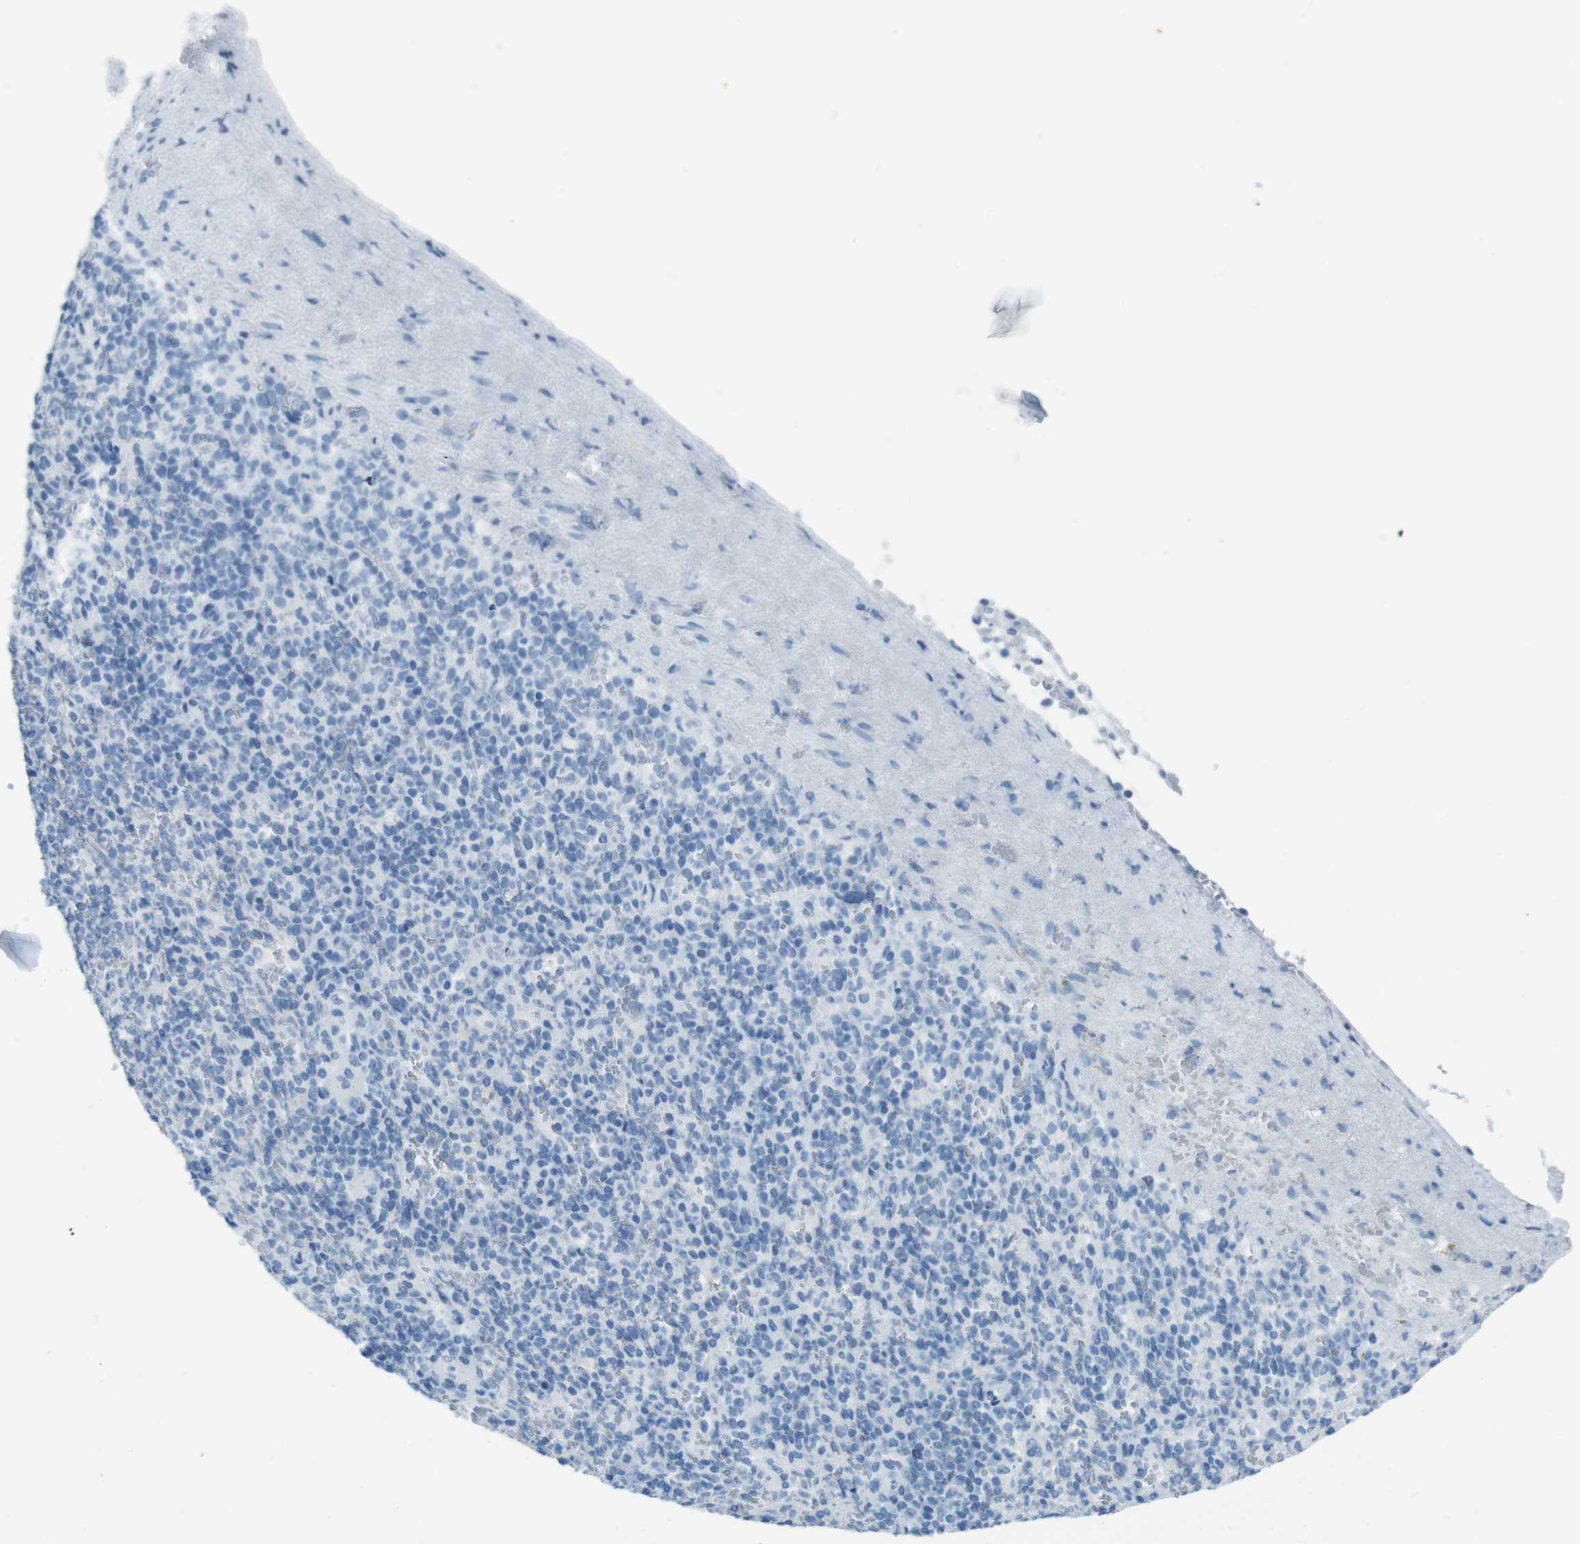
{"staining": {"intensity": "moderate", "quantity": "<25%", "location": "cytoplasmic/membranous"}, "tissue": "spleen", "cell_type": "Cells in red pulp", "image_type": "normal", "snomed": [{"axis": "morphology", "description": "Normal tissue, NOS"}, {"axis": "topography", "description": "Spleen"}], "caption": "Immunohistochemistry staining of unremarkable spleen, which demonstrates low levels of moderate cytoplasmic/membranous positivity in approximately <25% of cells in red pulp indicating moderate cytoplasmic/membranous protein expression. The staining was performed using DAB (brown) for protein detection and nuclei were counterstained in hematoxylin (blue).", "gene": "TMEM207", "patient": {"sex": "female", "age": 74}}